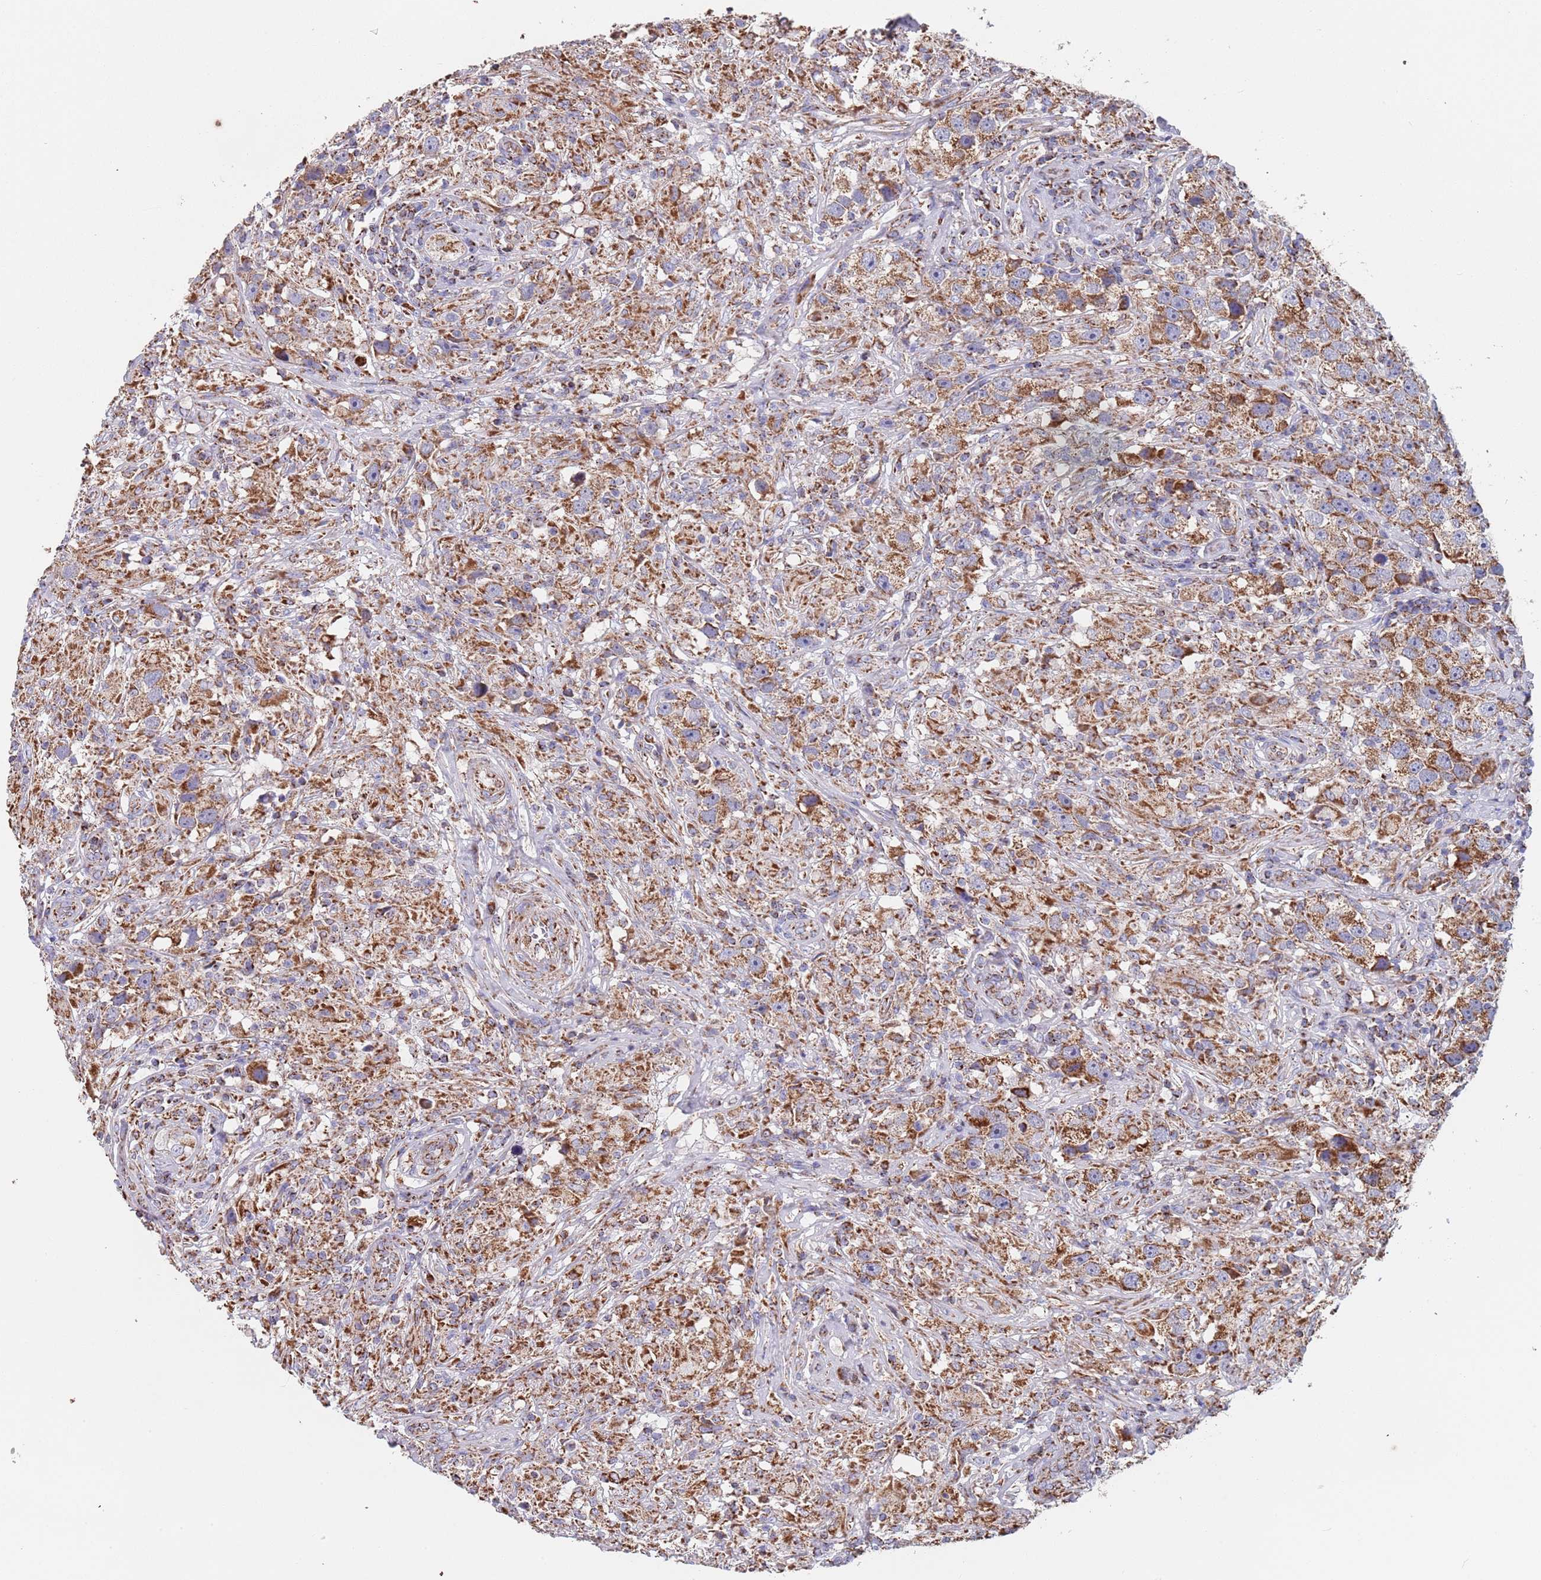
{"staining": {"intensity": "moderate", "quantity": ">75%", "location": "cytoplasmic/membranous"}, "tissue": "testis cancer", "cell_type": "Tumor cells", "image_type": "cancer", "snomed": [{"axis": "morphology", "description": "Seminoma, NOS"}, {"axis": "topography", "description": "Testis"}], "caption": "The immunohistochemical stain labels moderate cytoplasmic/membranous positivity in tumor cells of testis cancer (seminoma) tissue.", "gene": "PGP", "patient": {"sex": "male", "age": 49}}